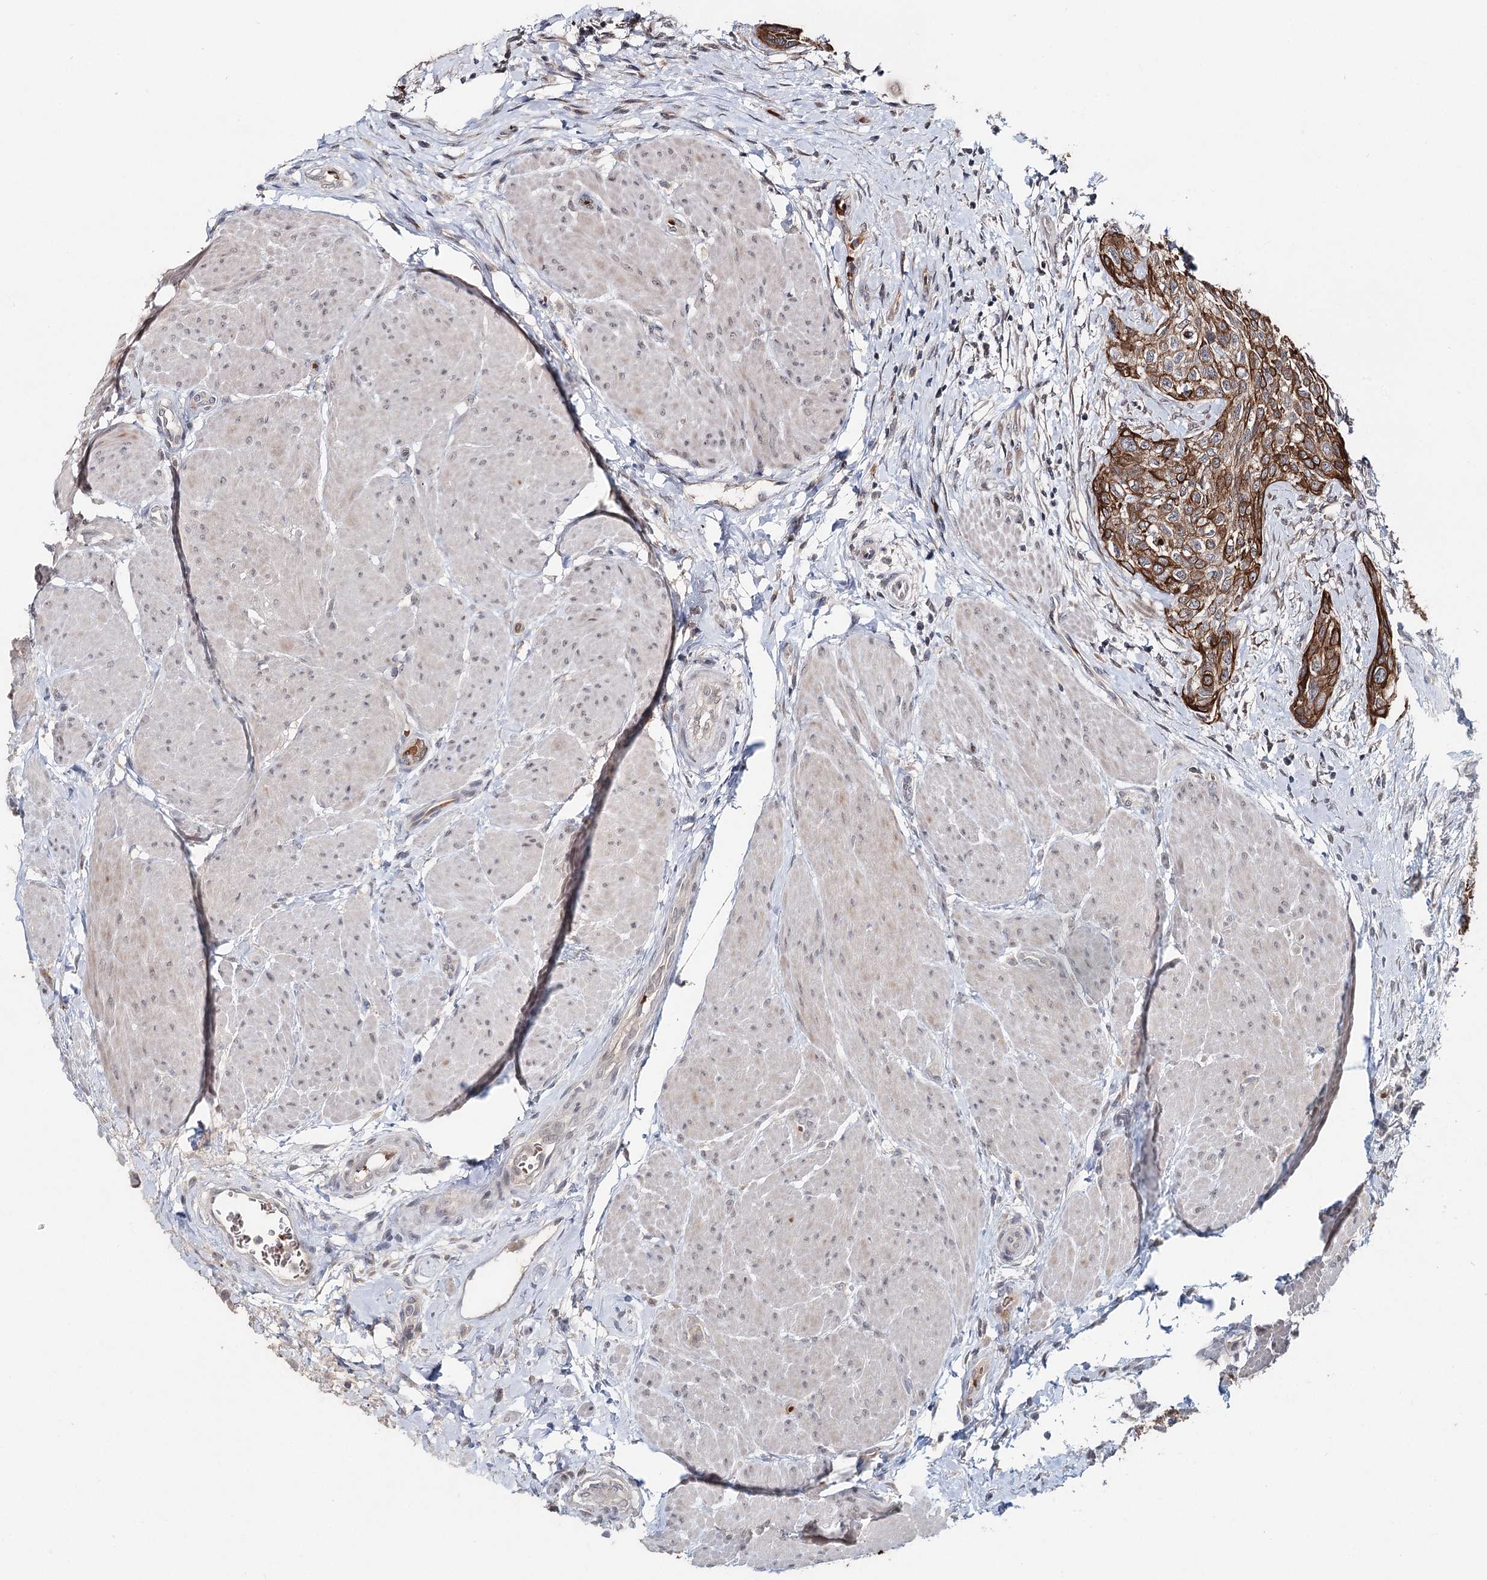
{"staining": {"intensity": "strong", "quantity": ">75%", "location": "cytoplasmic/membranous"}, "tissue": "urothelial cancer", "cell_type": "Tumor cells", "image_type": "cancer", "snomed": [{"axis": "morphology", "description": "Normal tissue, NOS"}, {"axis": "morphology", "description": "Urothelial carcinoma, NOS"}, {"axis": "topography", "description": "Urinary bladder"}, {"axis": "topography", "description": "Peripheral nerve tissue"}], "caption": "This micrograph reveals immunohistochemistry staining of urothelial cancer, with high strong cytoplasmic/membranous staining in about >75% of tumor cells.", "gene": "FBXO7", "patient": {"sex": "male", "age": 35}}